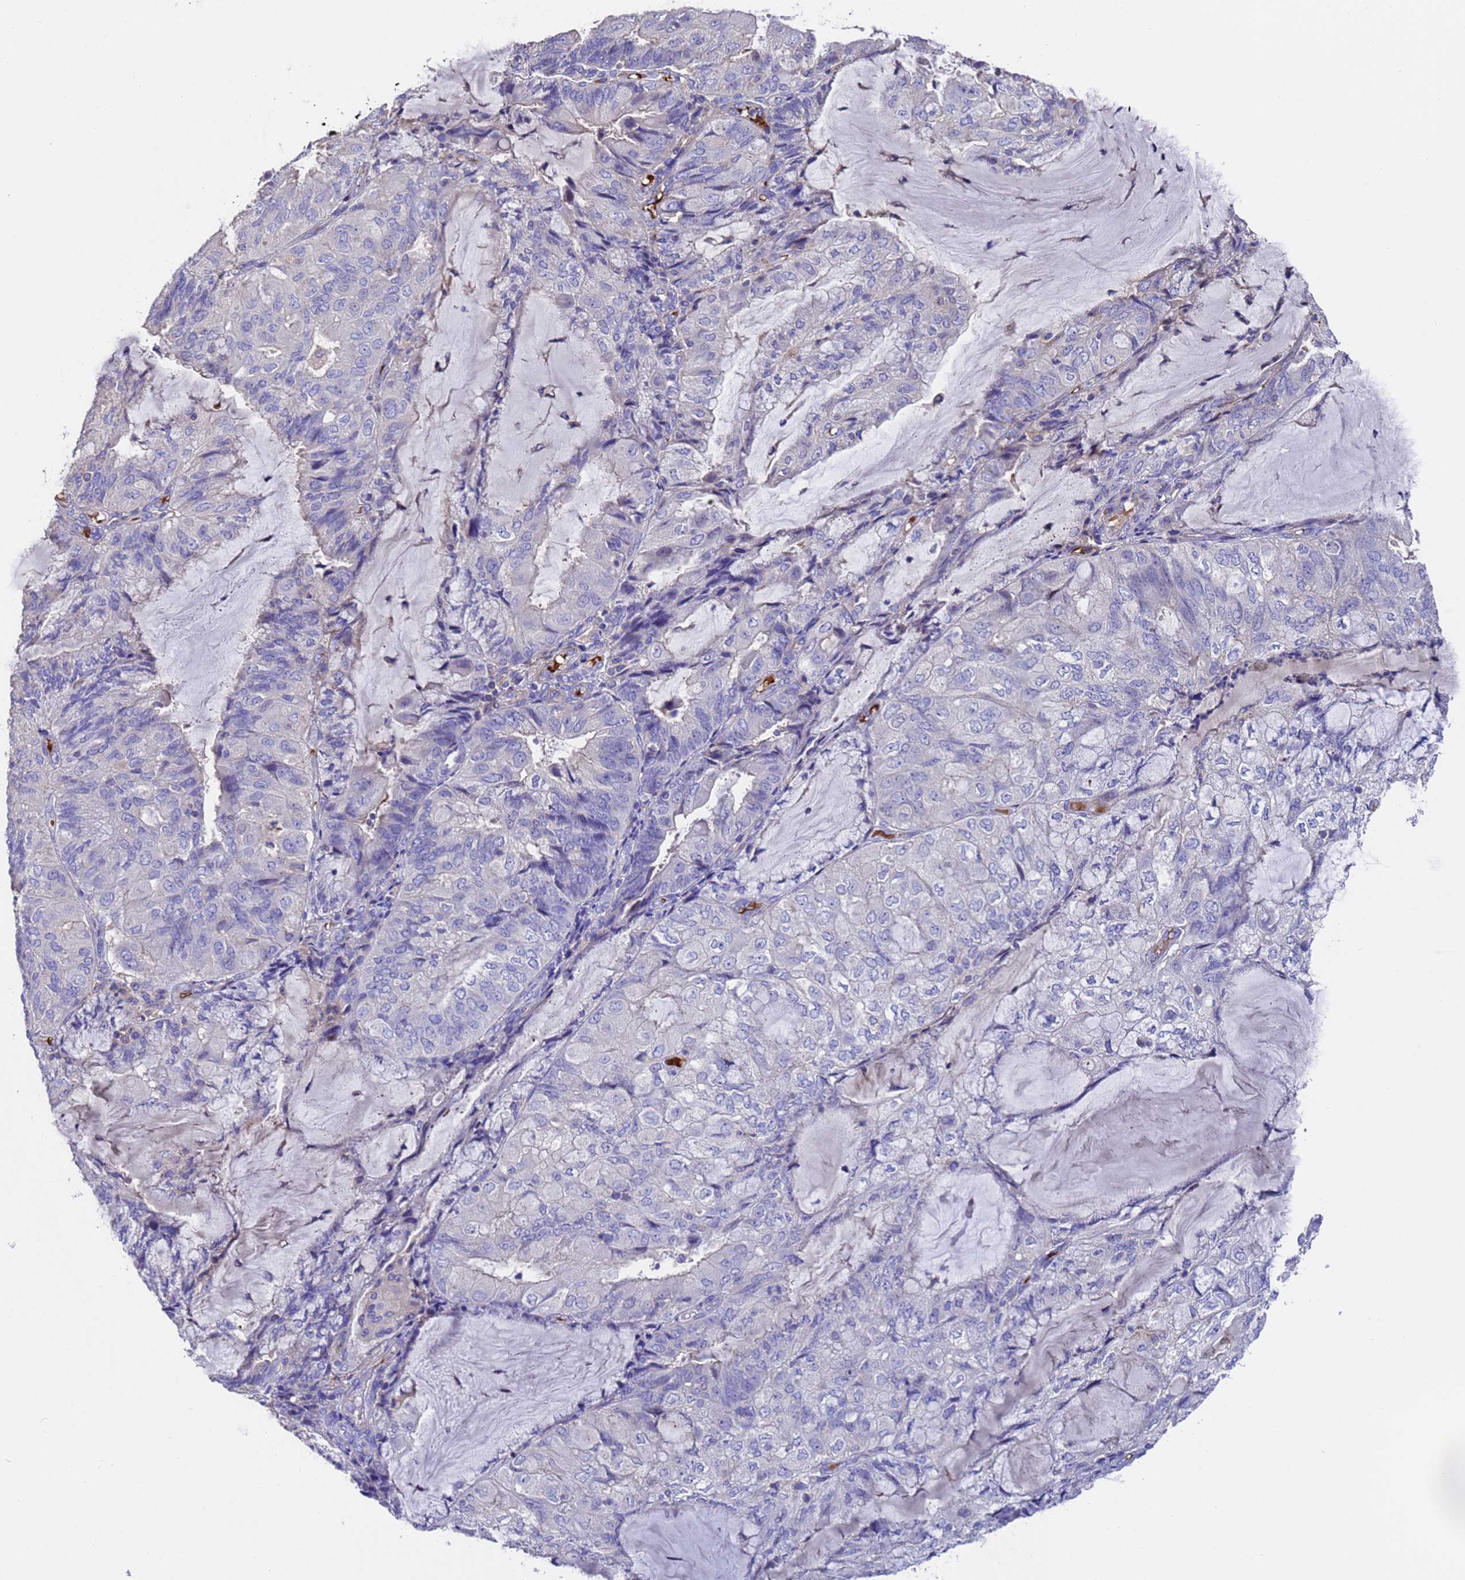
{"staining": {"intensity": "negative", "quantity": "none", "location": "none"}, "tissue": "endometrial cancer", "cell_type": "Tumor cells", "image_type": "cancer", "snomed": [{"axis": "morphology", "description": "Adenocarcinoma, NOS"}, {"axis": "topography", "description": "Endometrium"}], "caption": "Tumor cells show no significant protein expression in endometrial cancer (adenocarcinoma).", "gene": "ELP6", "patient": {"sex": "female", "age": 81}}